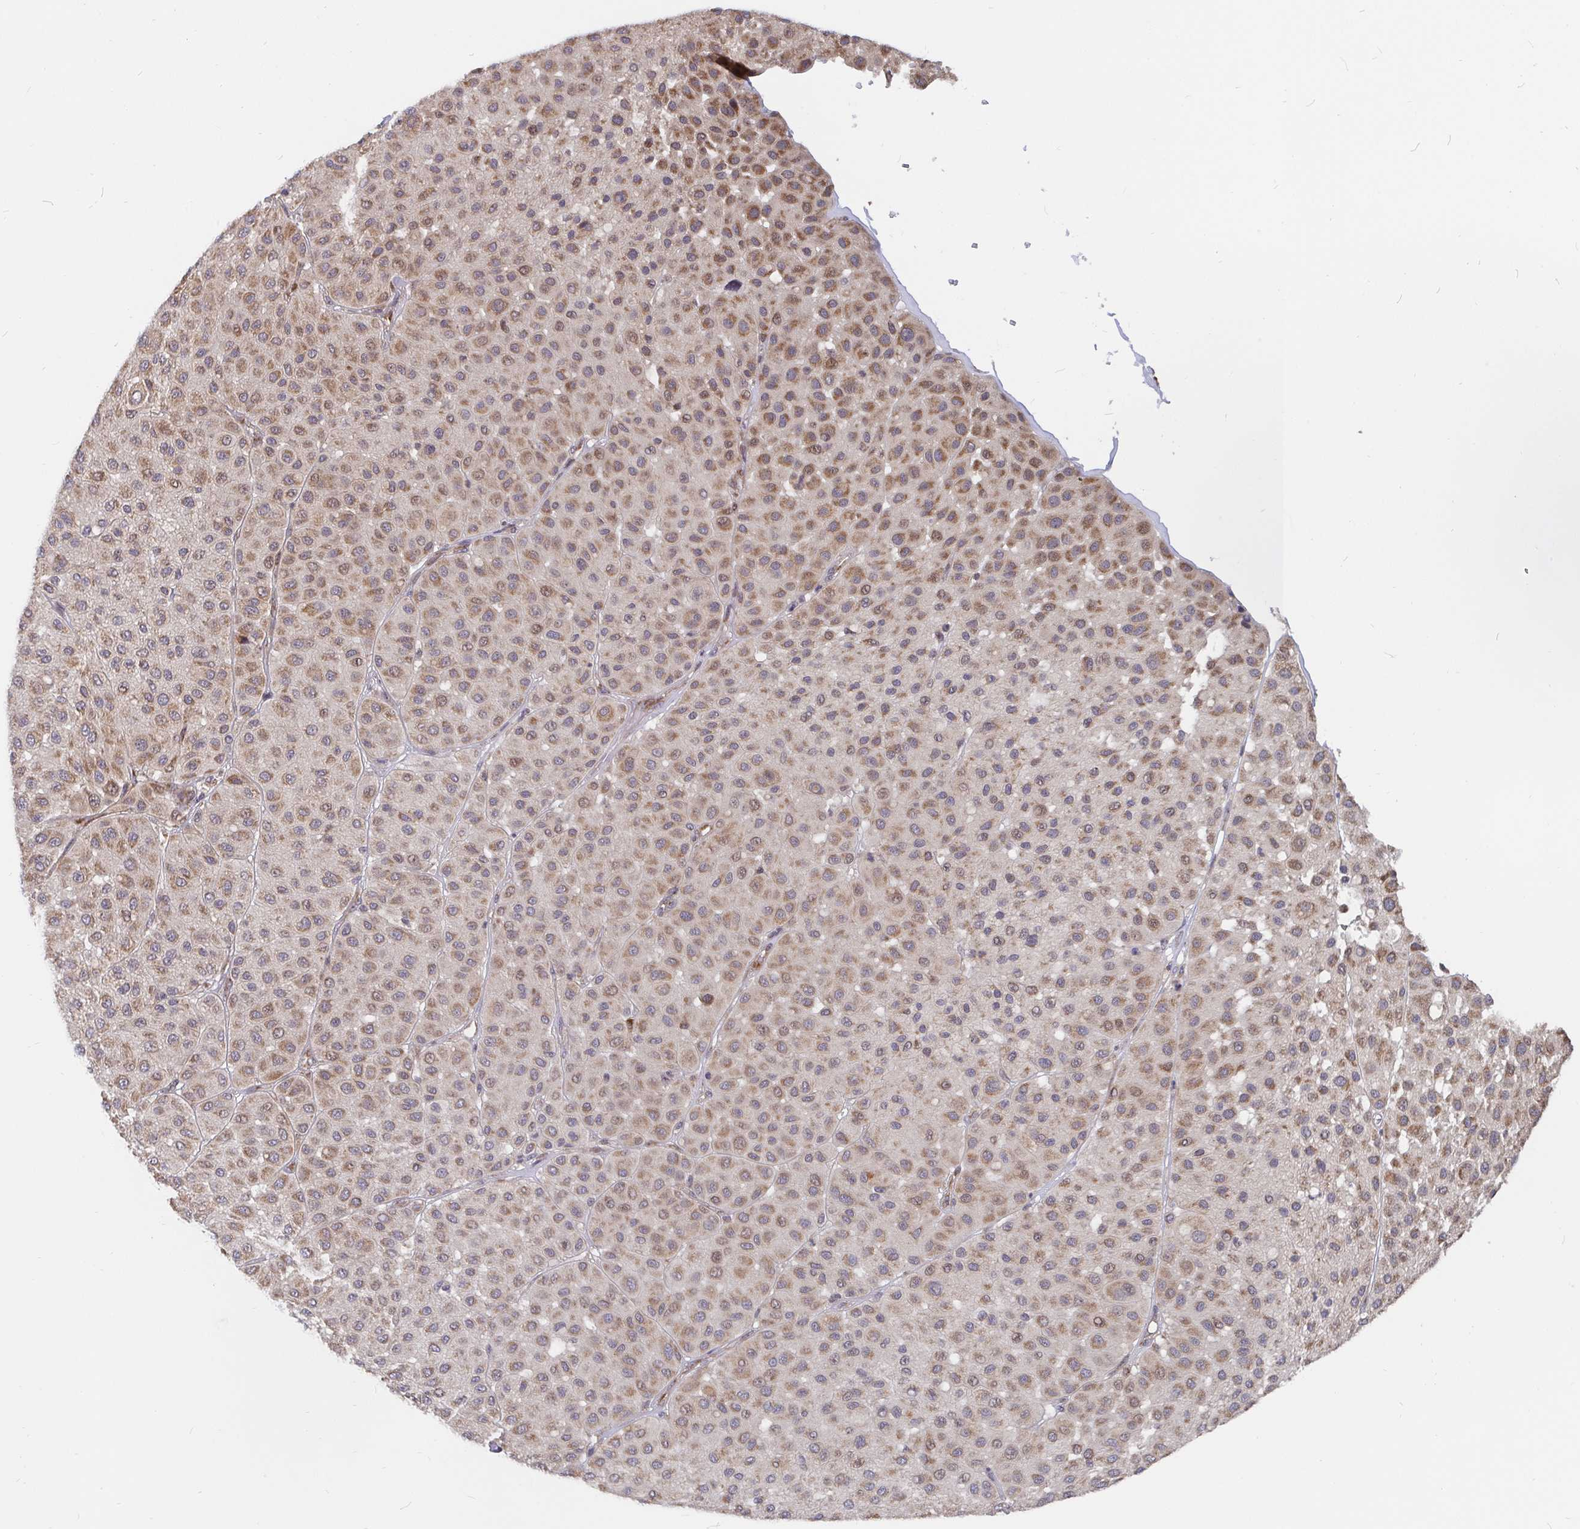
{"staining": {"intensity": "moderate", "quantity": ">75%", "location": "cytoplasmic/membranous"}, "tissue": "melanoma", "cell_type": "Tumor cells", "image_type": "cancer", "snomed": [{"axis": "morphology", "description": "Malignant melanoma, Metastatic site"}, {"axis": "topography", "description": "Smooth muscle"}], "caption": "Protein staining displays moderate cytoplasmic/membranous positivity in about >75% of tumor cells in malignant melanoma (metastatic site).", "gene": "PDF", "patient": {"sex": "male", "age": 41}}